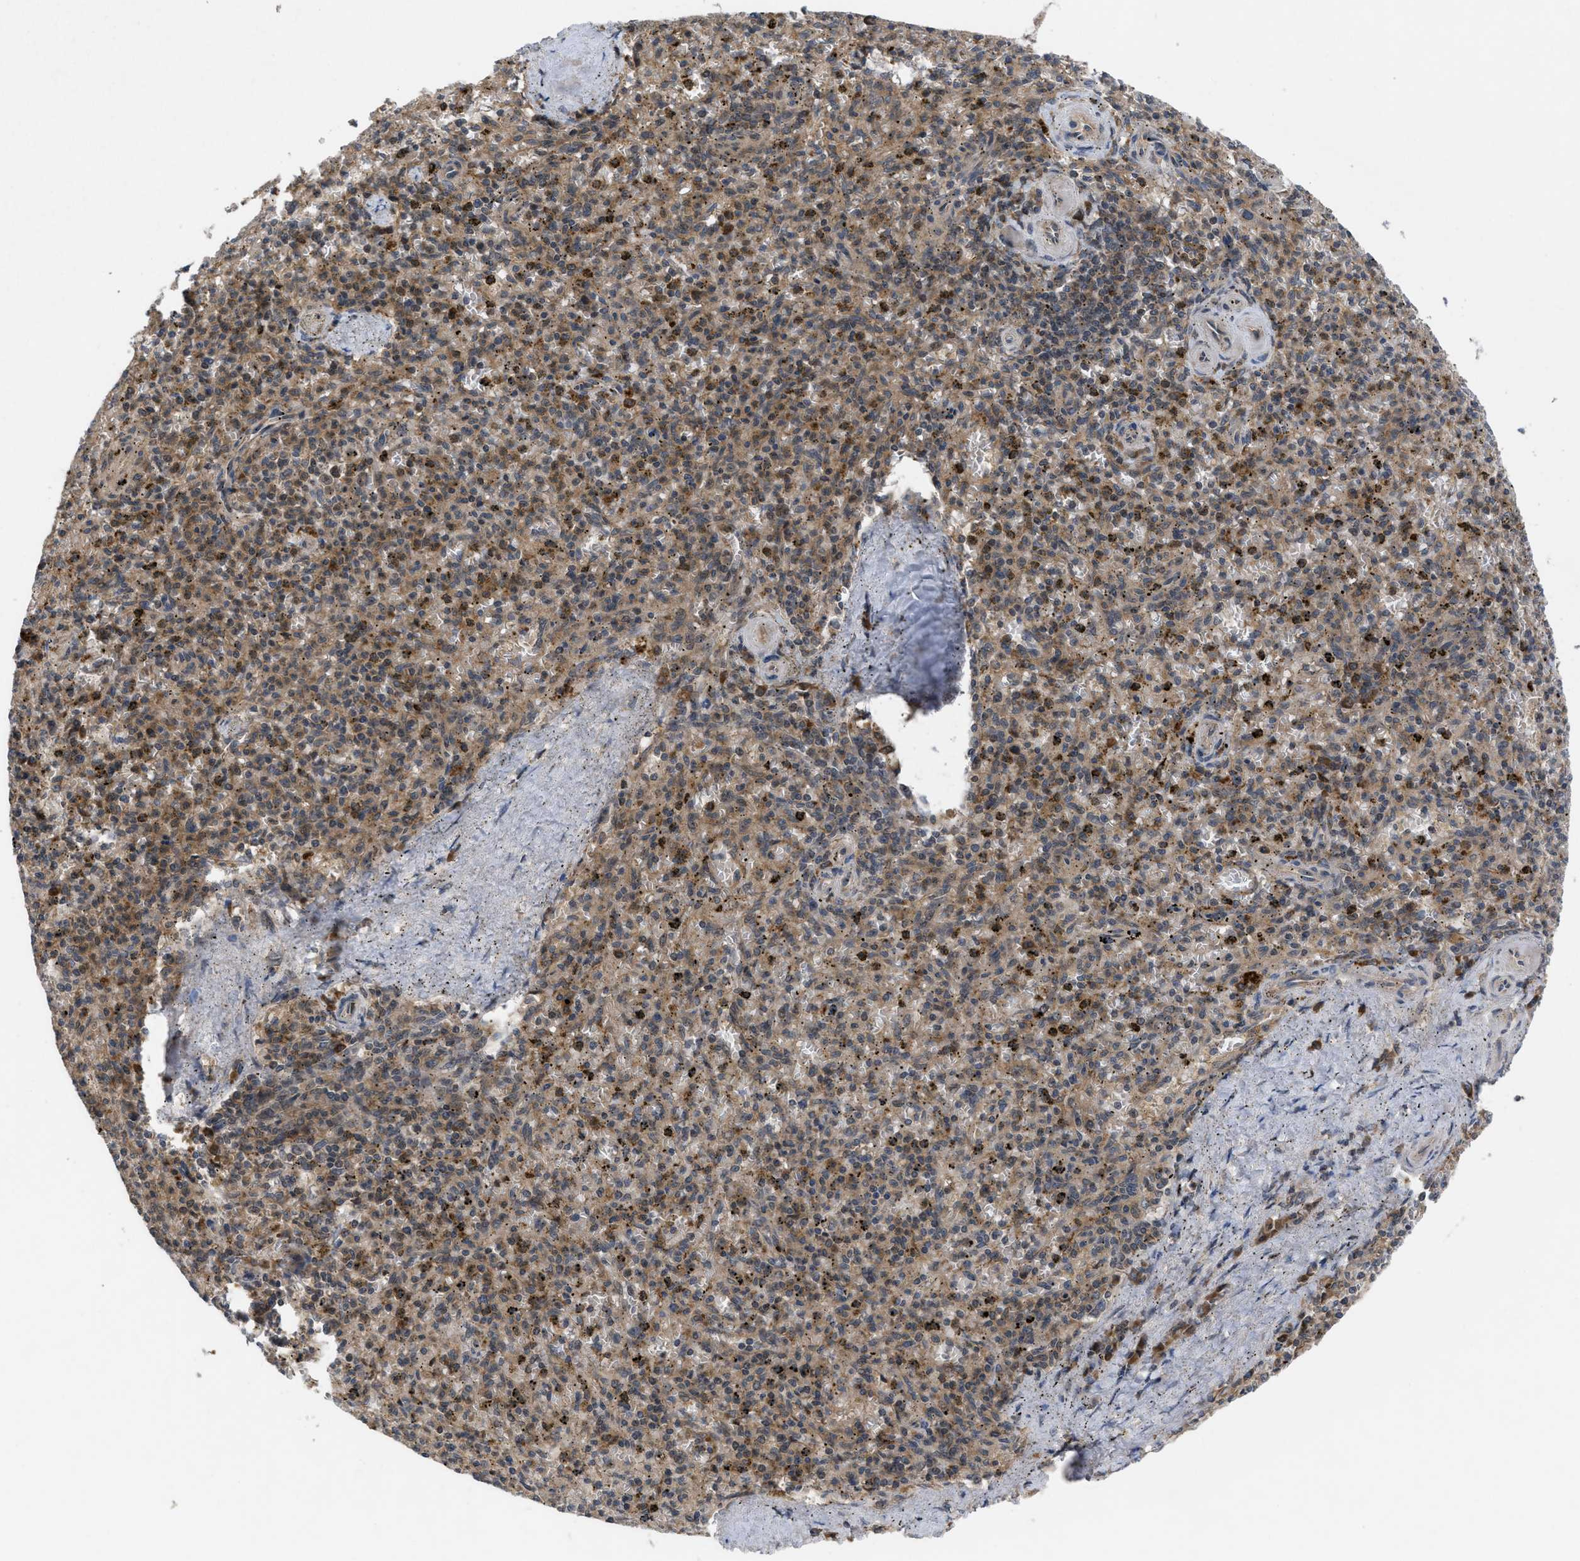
{"staining": {"intensity": "moderate", "quantity": ">75%", "location": "cytoplasmic/membranous"}, "tissue": "spleen", "cell_type": "Cells in red pulp", "image_type": "normal", "snomed": [{"axis": "morphology", "description": "Normal tissue, NOS"}, {"axis": "topography", "description": "Spleen"}], "caption": "Immunohistochemical staining of unremarkable spleen shows medium levels of moderate cytoplasmic/membranous expression in about >75% of cells in red pulp.", "gene": "RAB2A", "patient": {"sex": "male", "age": 72}}